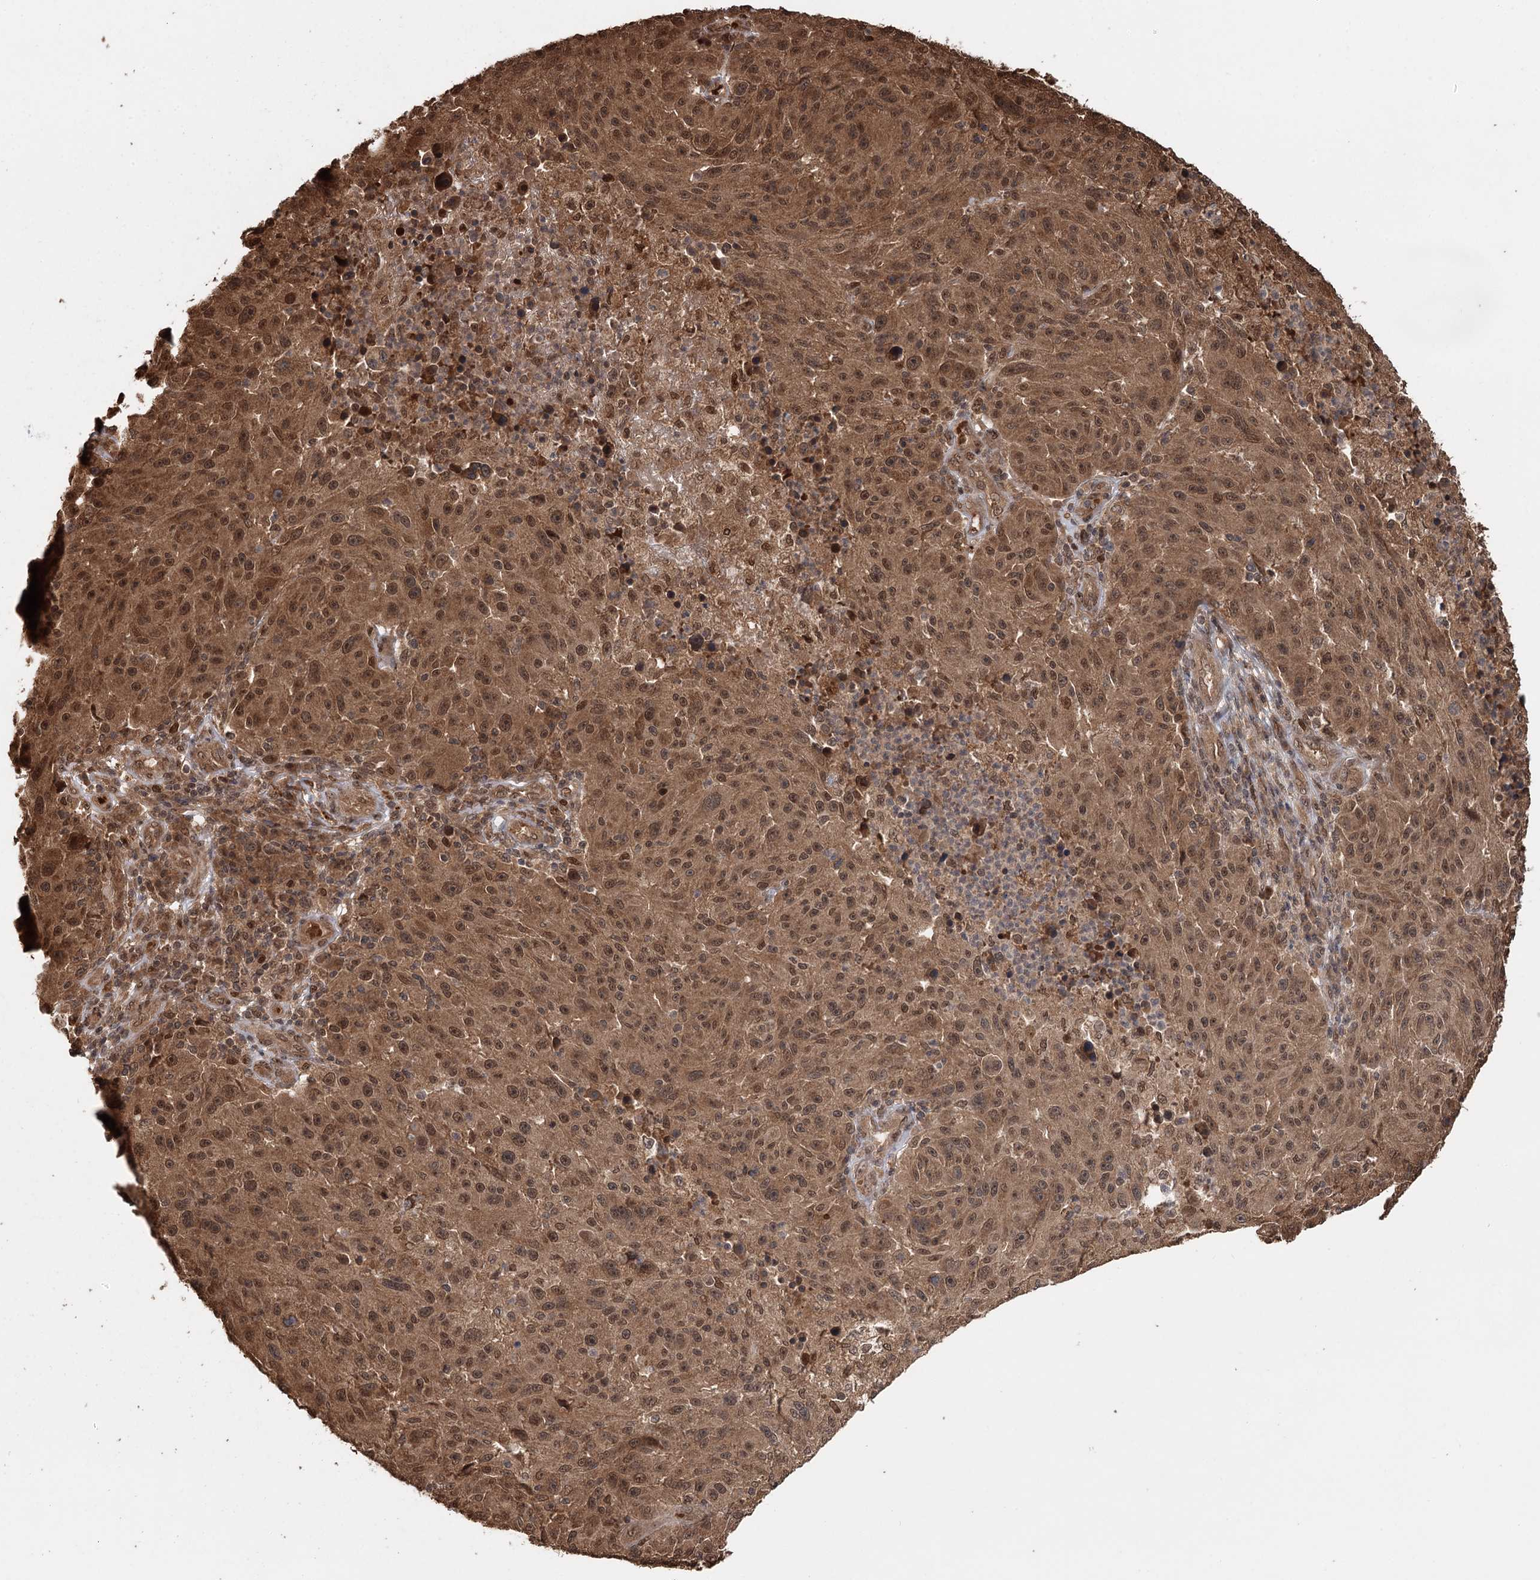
{"staining": {"intensity": "moderate", "quantity": ">75%", "location": "cytoplasmic/membranous,nuclear"}, "tissue": "melanoma", "cell_type": "Tumor cells", "image_type": "cancer", "snomed": [{"axis": "morphology", "description": "Malignant melanoma, NOS"}, {"axis": "topography", "description": "Skin"}], "caption": "This is an image of immunohistochemistry (IHC) staining of melanoma, which shows moderate expression in the cytoplasmic/membranous and nuclear of tumor cells.", "gene": "N6AMT1", "patient": {"sex": "male", "age": 53}}